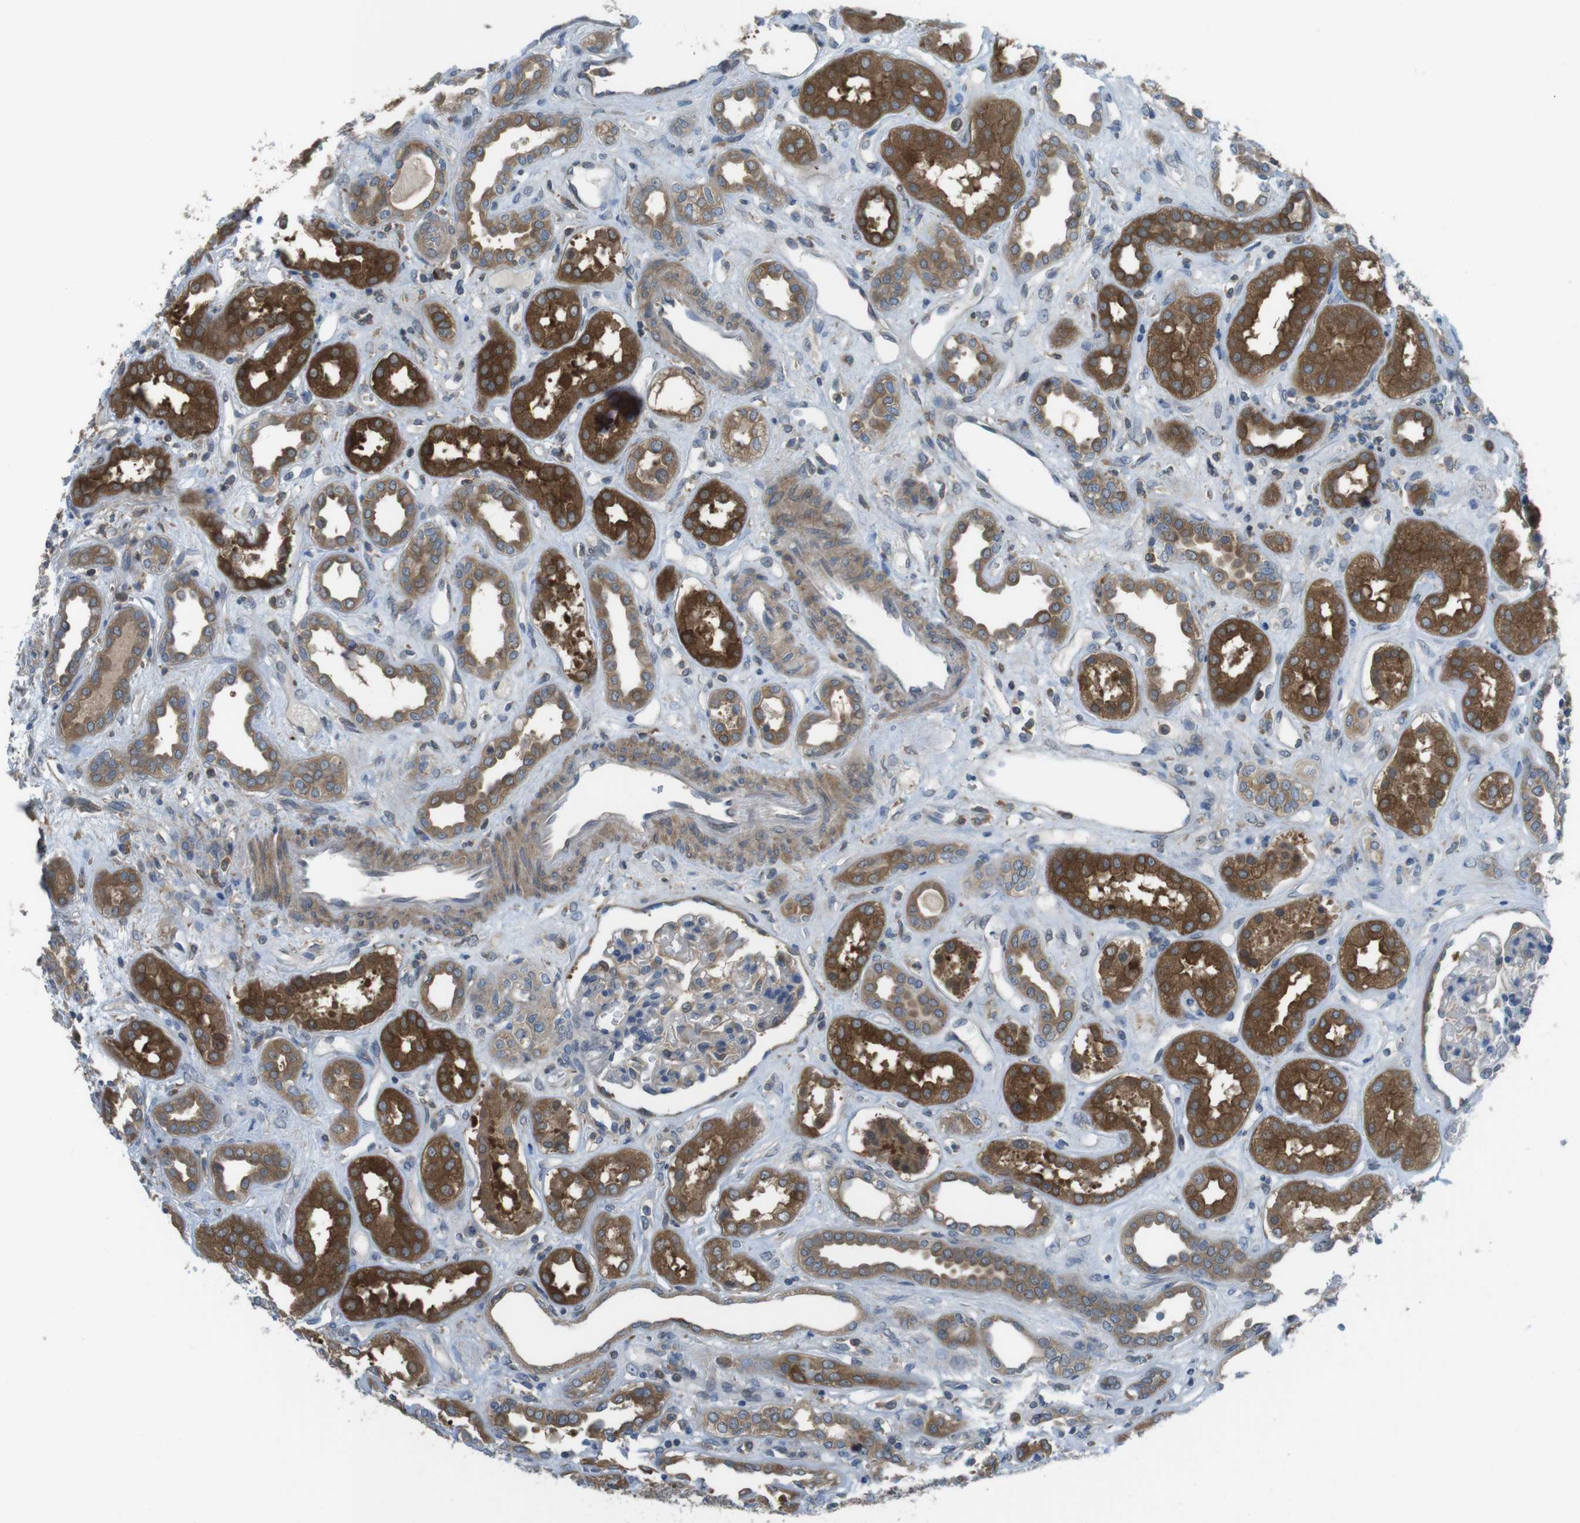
{"staining": {"intensity": "moderate", "quantity": "<25%", "location": "cytoplasmic/membranous"}, "tissue": "kidney", "cell_type": "Cells in glomeruli", "image_type": "normal", "snomed": [{"axis": "morphology", "description": "Normal tissue, NOS"}, {"axis": "topography", "description": "Kidney"}], "caption": "High-power microscopy captured an immunohistochemistry (IHC) photomicrograph of normal kidney, revealing moderate cytoplasmic/membranous expression in approximately <25% of cells in glomeruli.", "gene": "MTHFD1L", "patient": {"sex": "male", "age": 59}}